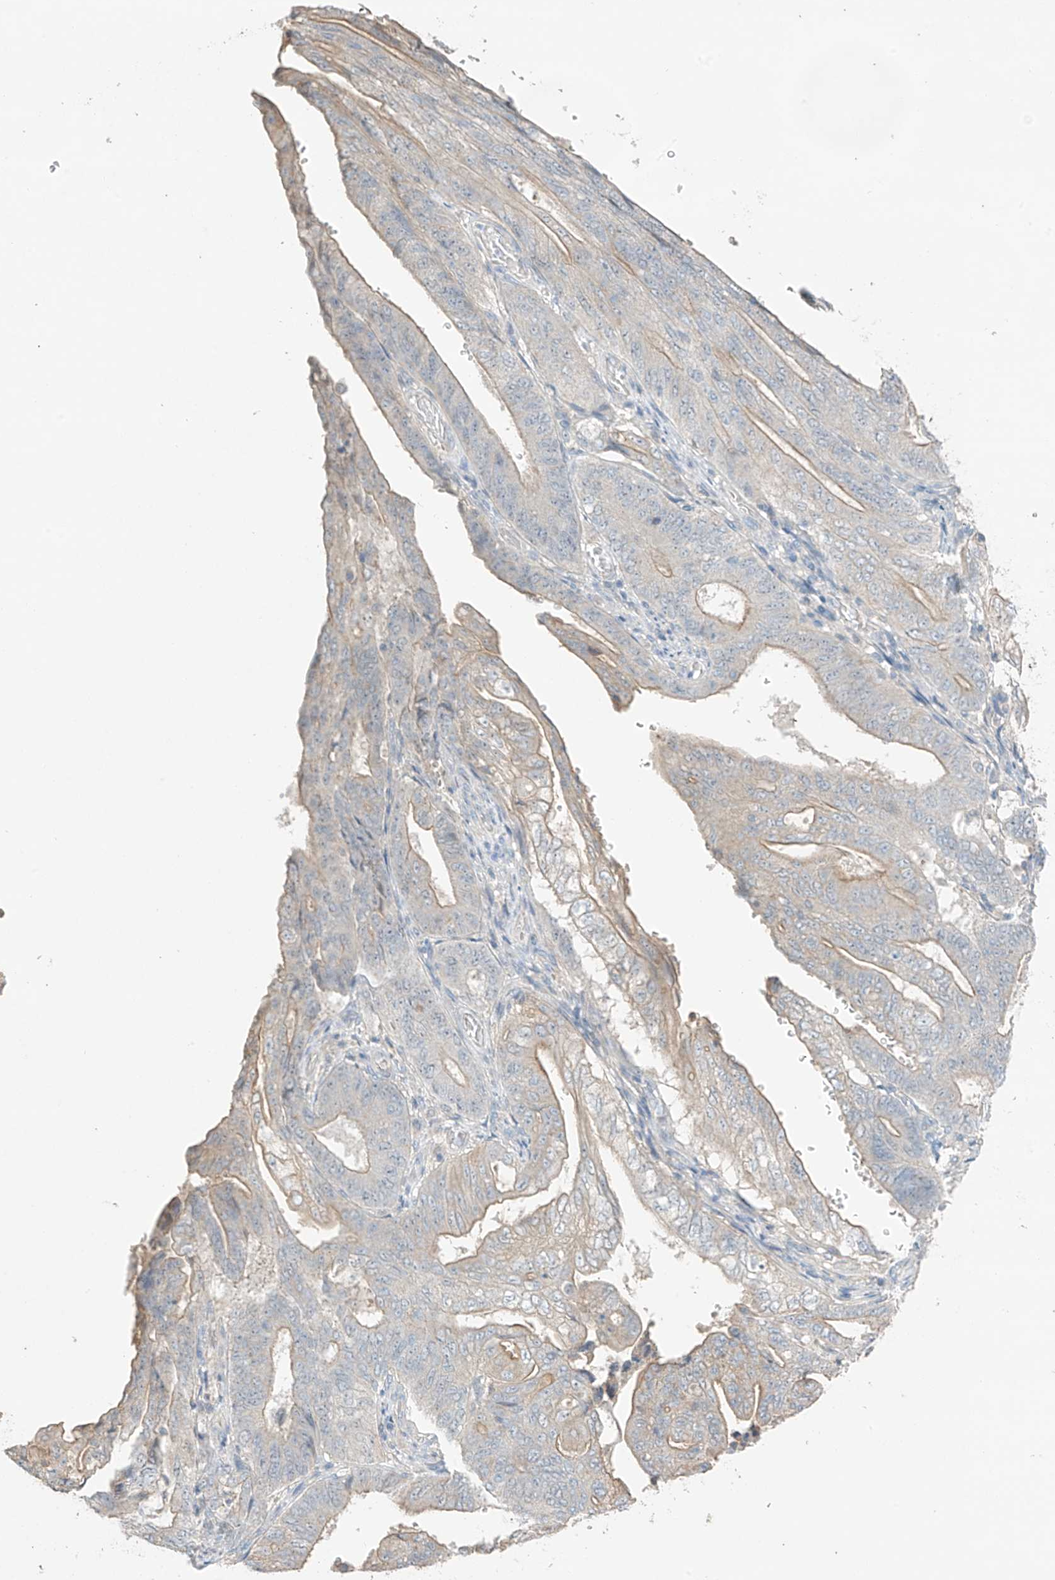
{"staining": {"intensity": "weak", "quantity": "25%-75%", "location": "cytoplasmic/membranous"}, "tissue": "stomach cancer", "cell_type": "Tumor cells", "image_type": "cancer", "snomed": [{"axis": "morphology", "description": "Adenocarcinoma, NOS"}, {"axis": "topography", "description": "Stomach"}], "caption": "High-magnification brightfield microscopy of stomach cancer (adenocarcinoma) stained with DAB (brown) and counterstained with hematoxylin (blue). tumor cells exhibit weak cytoplasmic/membranous expression is identified in about25%-75% of cells. (IHC, brightfield microscopy, high magnification).", "gene": "CAPN13", "patient": {"sex": "female", "age": 73}}